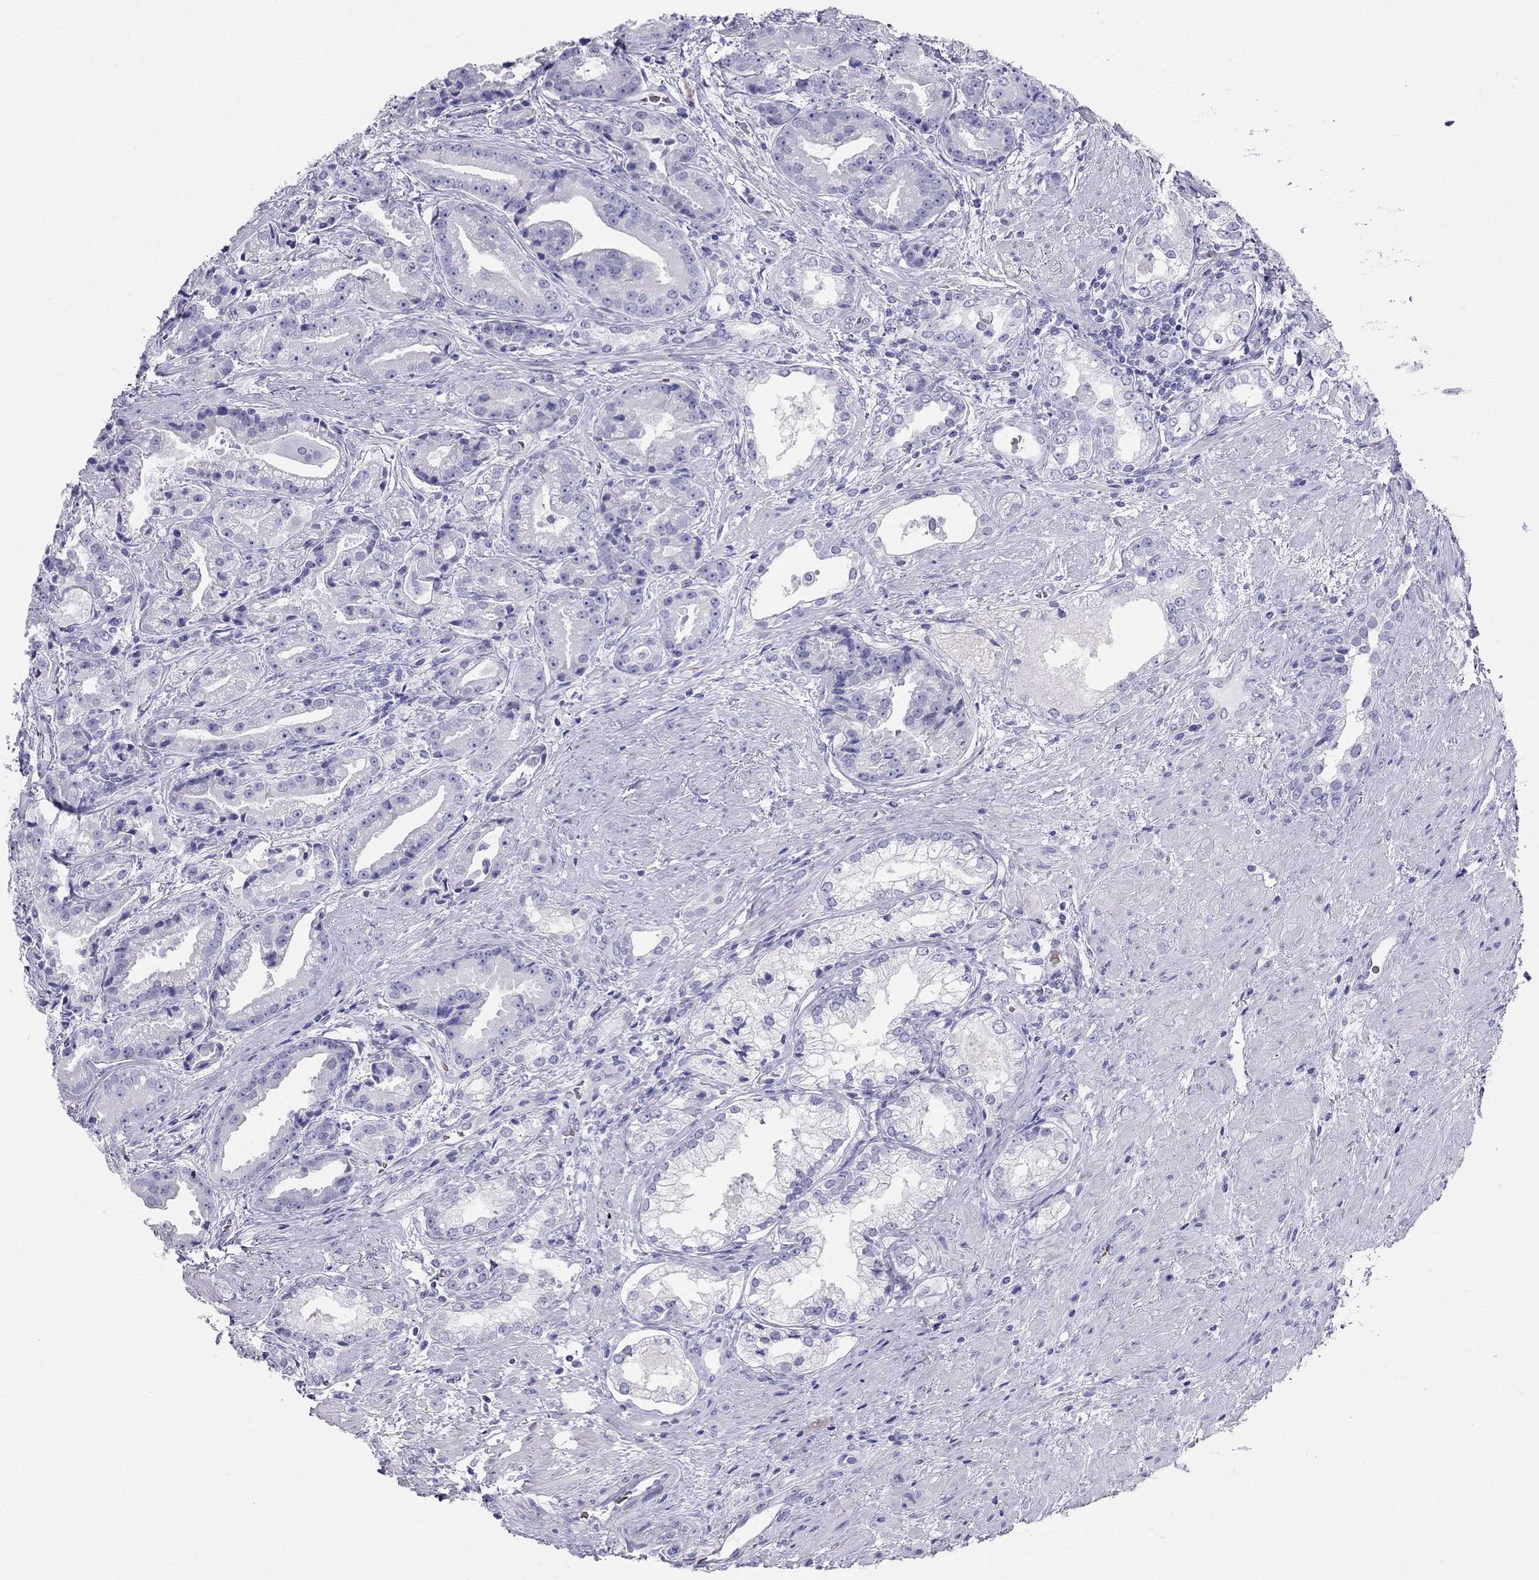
{"staining": {"intensity": "negative", "quantity": "none", "location": "none"}, "tissue": "prostate cancer", "cell_type": "Tumor cells", "image_type": "cancer", "snomed": [{"axis": "morphology", "description": "Adenocarcinoma, NOS"}, {"axis": "morphology", "description": "Adenocarcinoma, High grade"}, {"axis": "topography", "description": "Prostate"}], "caption": "Immunohistochemistry (IHC) histopathology image of human prostate cancer stained for a protein (brown), which reveals no expression in tumor cells. (Stains: DAB immunohistochemistry (IHC) with hematoxylin counter stain, Microscopy: brightfield microscopy at high magnification).", "gene": "DNAAF6", "patient": {"sex": "male", "age": 64}}